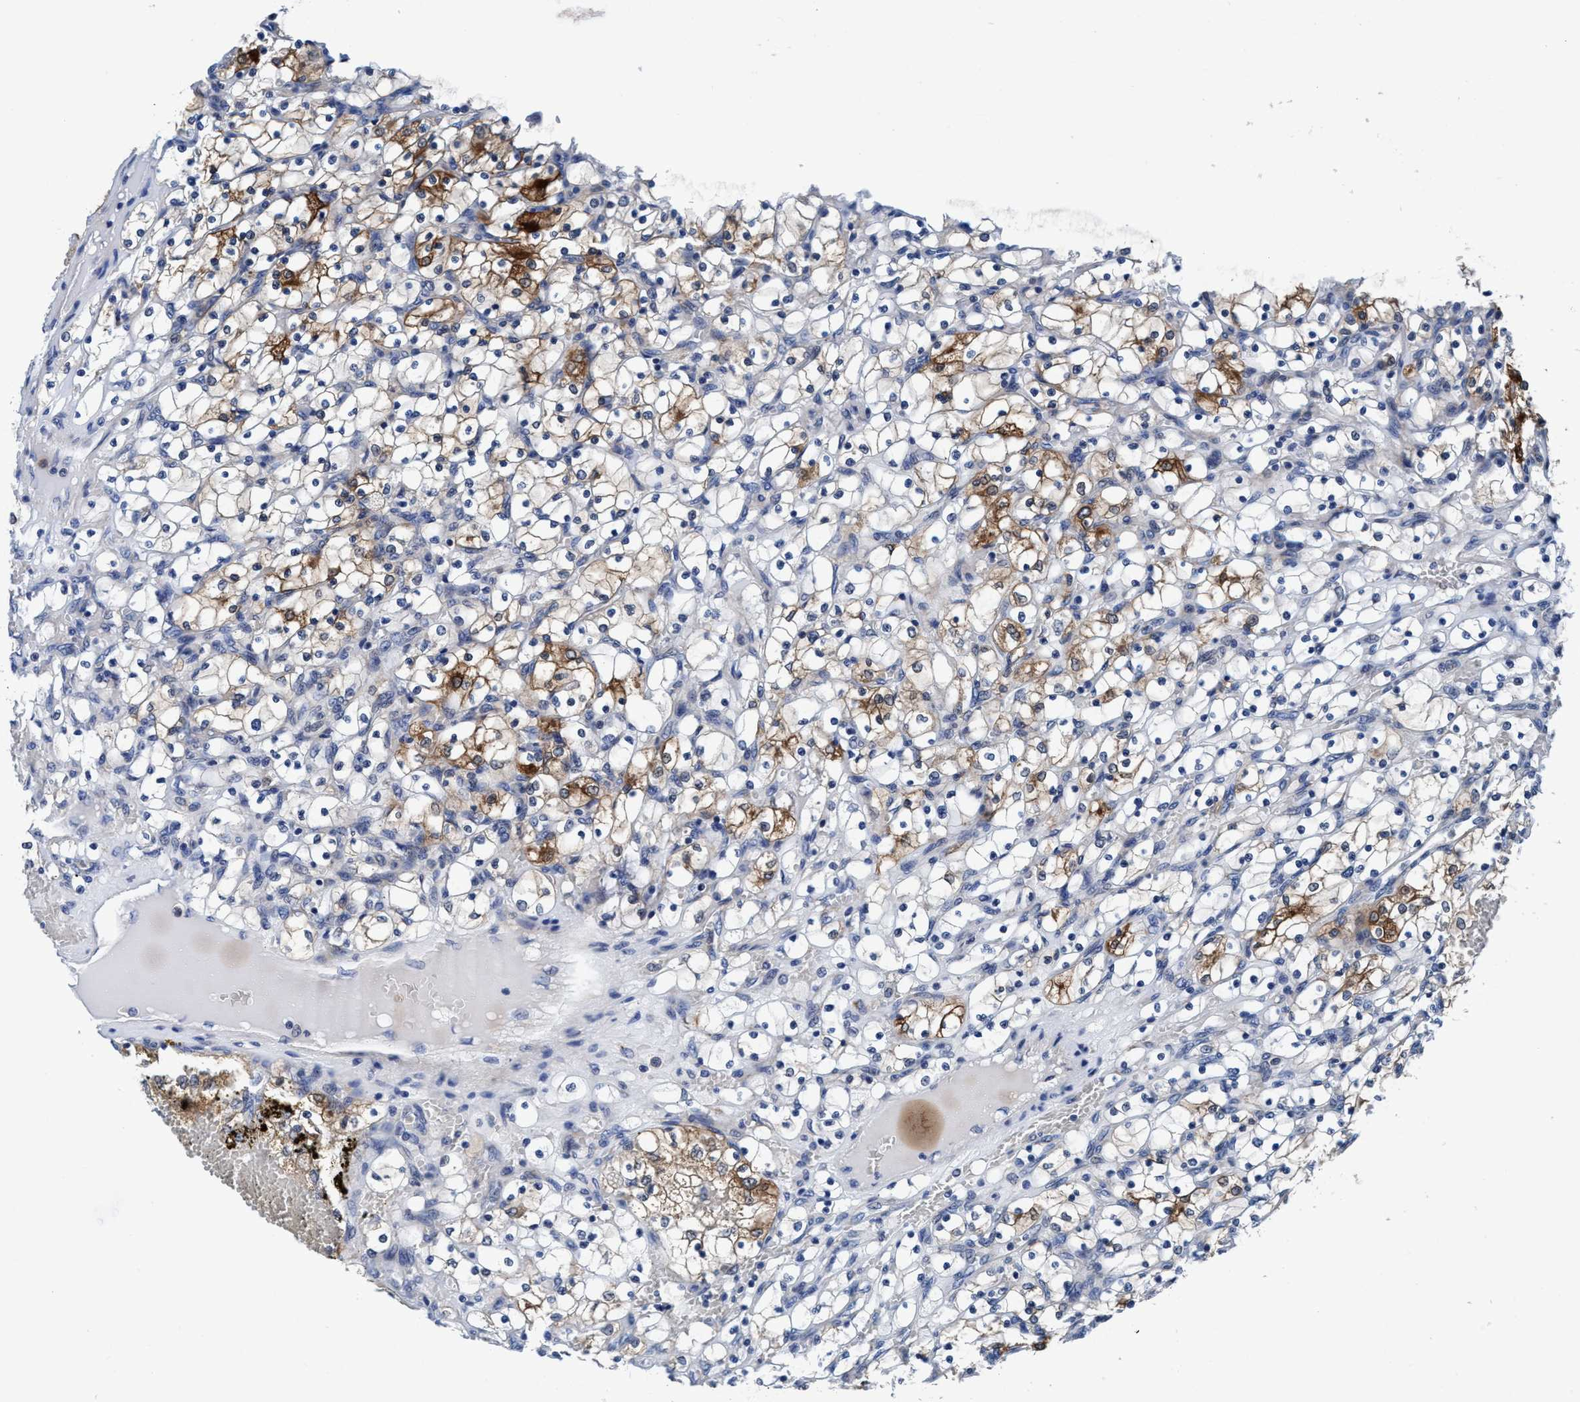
{"staining": {"intensity": "moderate", "quantity": "<25%", "location": "cytoplasmic/membranous"}, "tissue": "renal cancer", "cell_type": "Tumor cells", "image_type": "cancer", "snomed": [{"axis": "morphology", "description": "Adenocarcinoma, NOS"}, {"axis": "topography", "description": "Kidney"}], "caption": "Immunohistochemistry (IHC) (DAB) staining of renal adenocarcinoma shows moderate cytoplasmic/membranous protein positivity in approximately <25% of tumor cells.", "gene": "TMEM94", "patient": {"sex": "female", "age": 69}}